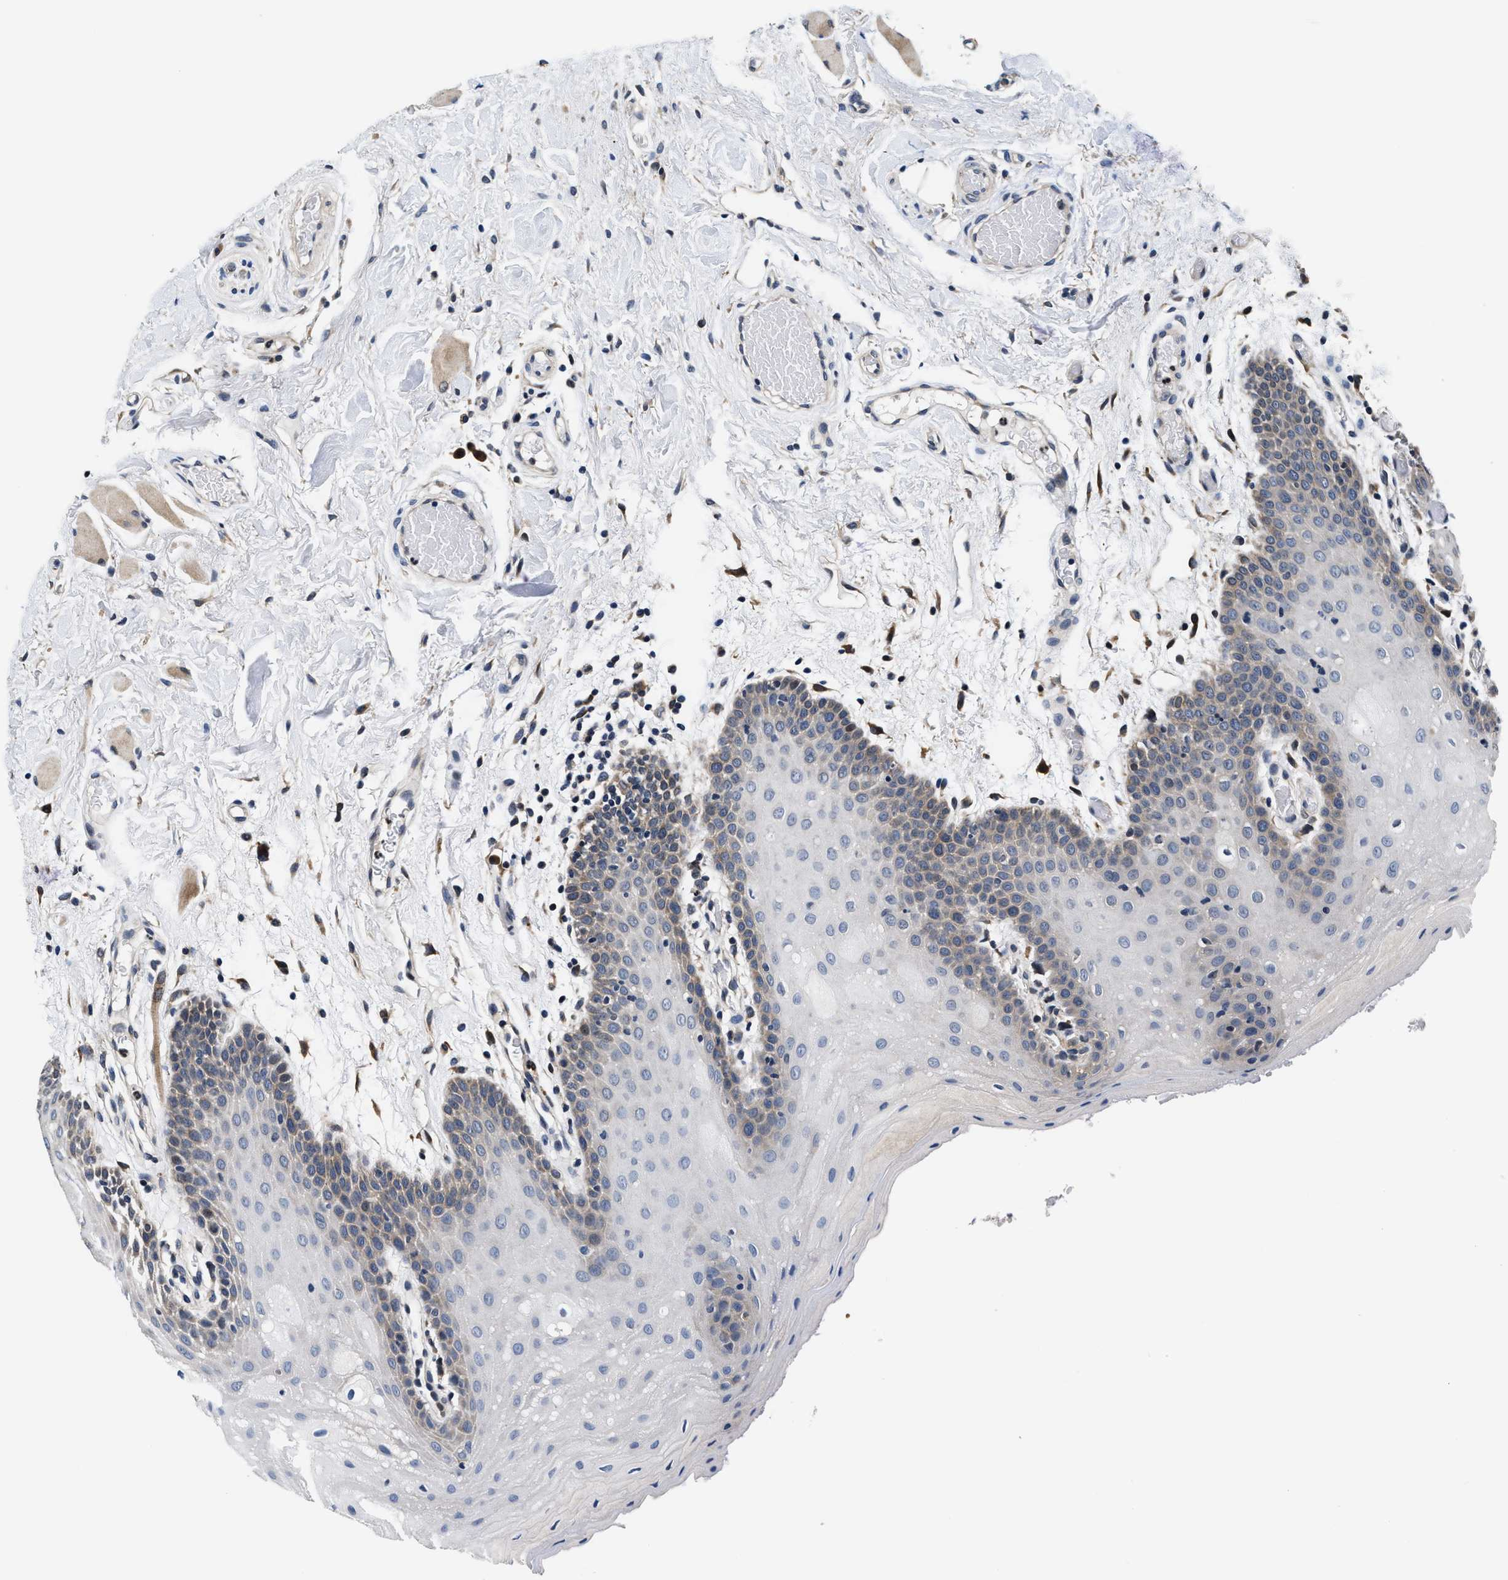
{"staining": {"intensity": "strong", "quantity": "<25%", "location": "cytoplasmic/membranous"}, "tissue": "oral mucosa", "cell_type": "Squamous epithelial cells", "image_type": "normal", "snomed": [{"axis": "morphology", "description": "Normal tissue, NOS"}, {"axis": "morphology", "description": "Squamous cell carcinoma, NOS"}, {"axis": "topography", "description": "Oral tissue"}, {"axis": "topography", "description": "Head-Neck"}], "caption": "The histopathology image exhibits staining of unremarkable oral mucosa, revealing strong cytoplasmic/membranous protein positivity (brown color) within squamous epithelial cells.", "gene": "PHPT1", "patient": {"sex": "male", "age": 71}}